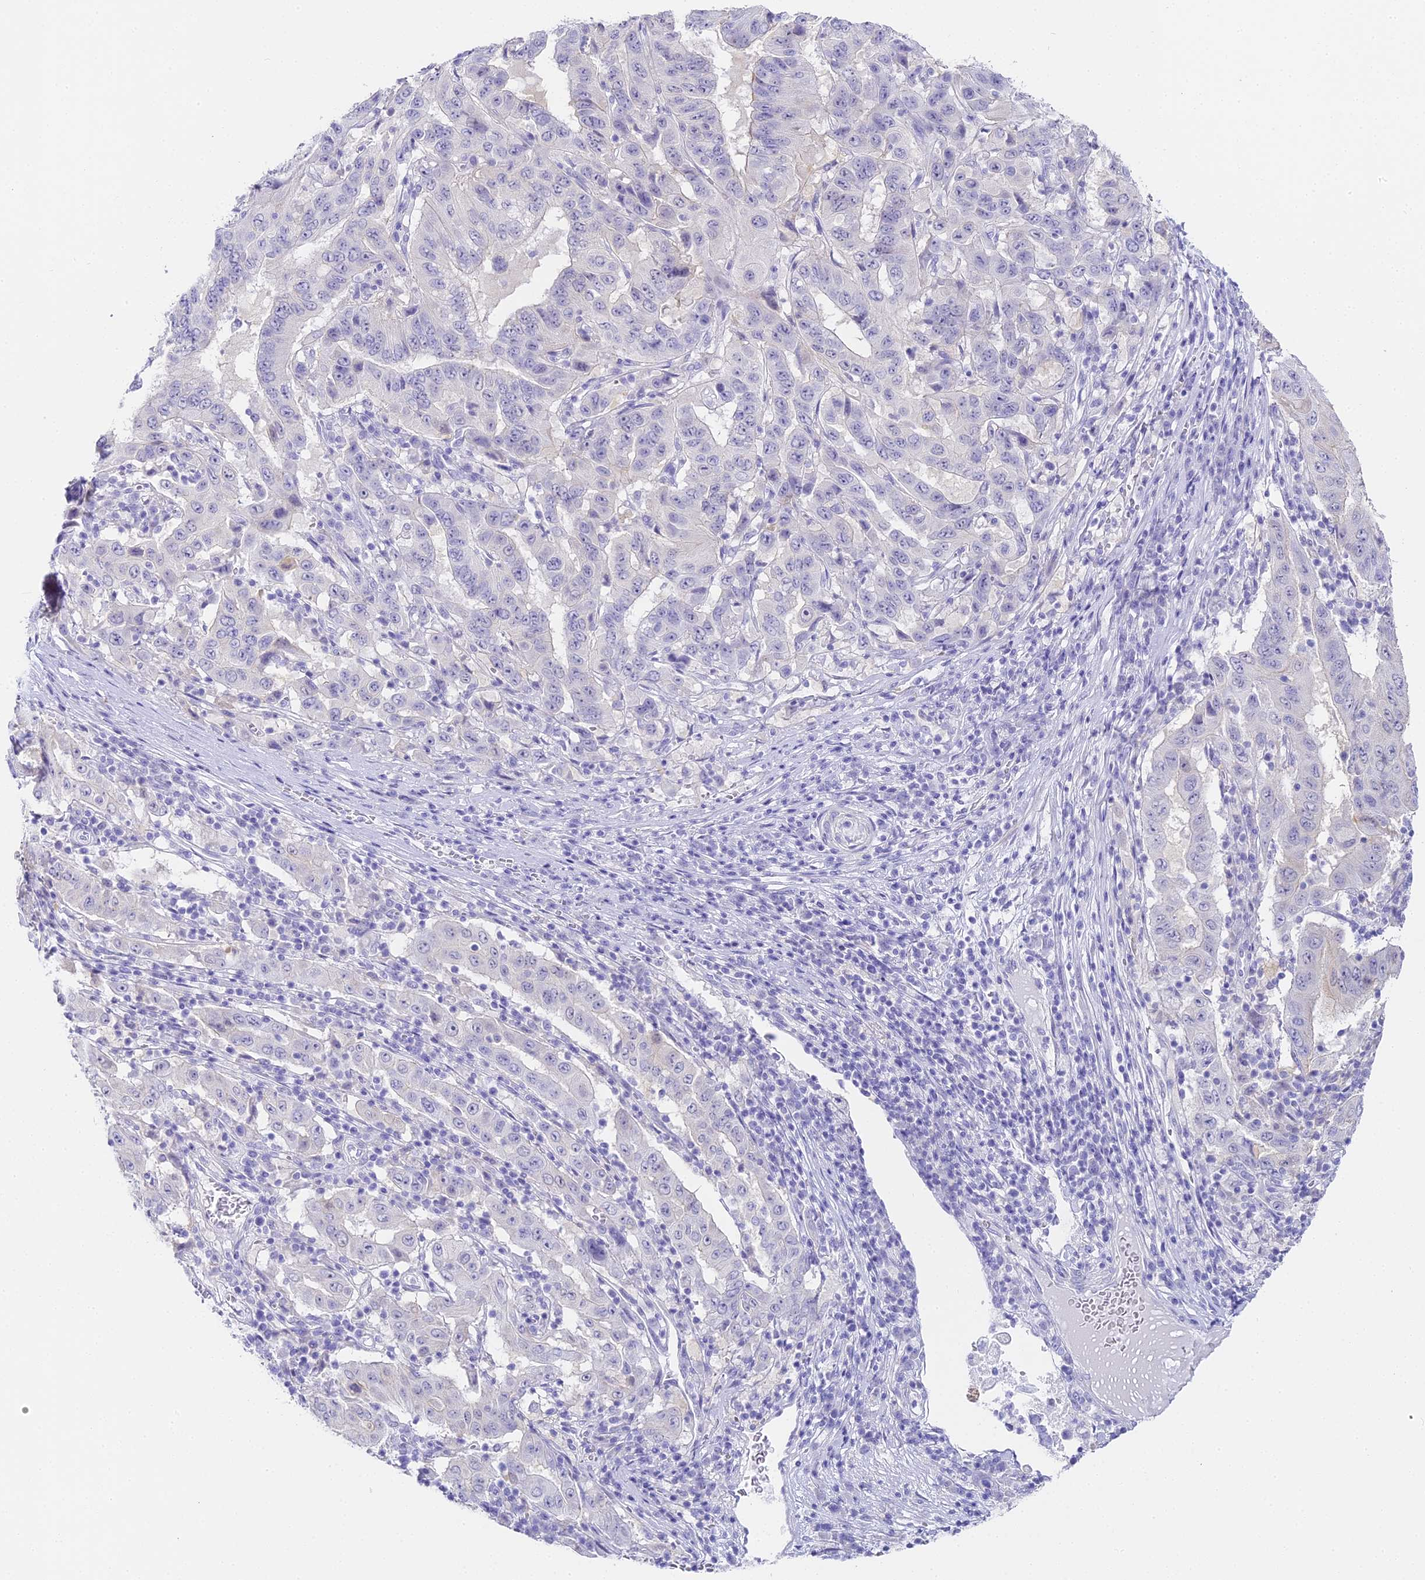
{"staining": {"intensity": "negative", "quantity": "none", "location": "none"}, "tissue": "pancreatic cancer", "cell_type": "Tumor cells", "image_type": "cancer", "snomed": [{"axis": "morphology", "description": "Adenocarcinoma, NOS"}, {"axis": "topography", "description": "Pancreas"}], "caption": "High magnification brightfield microscopy of pancreatic adenocarcinoma stained with DAB (brown) and counterstained with hematoxylin (blue): tumor cells show no significant positivity. (DAB (3,3'-diaminobenzidine) immunohistochemistry with hematoxylin counter stain).", "gene": "ABHD14A-ACY1", "patient": {"sex": "male", "age": 63}}